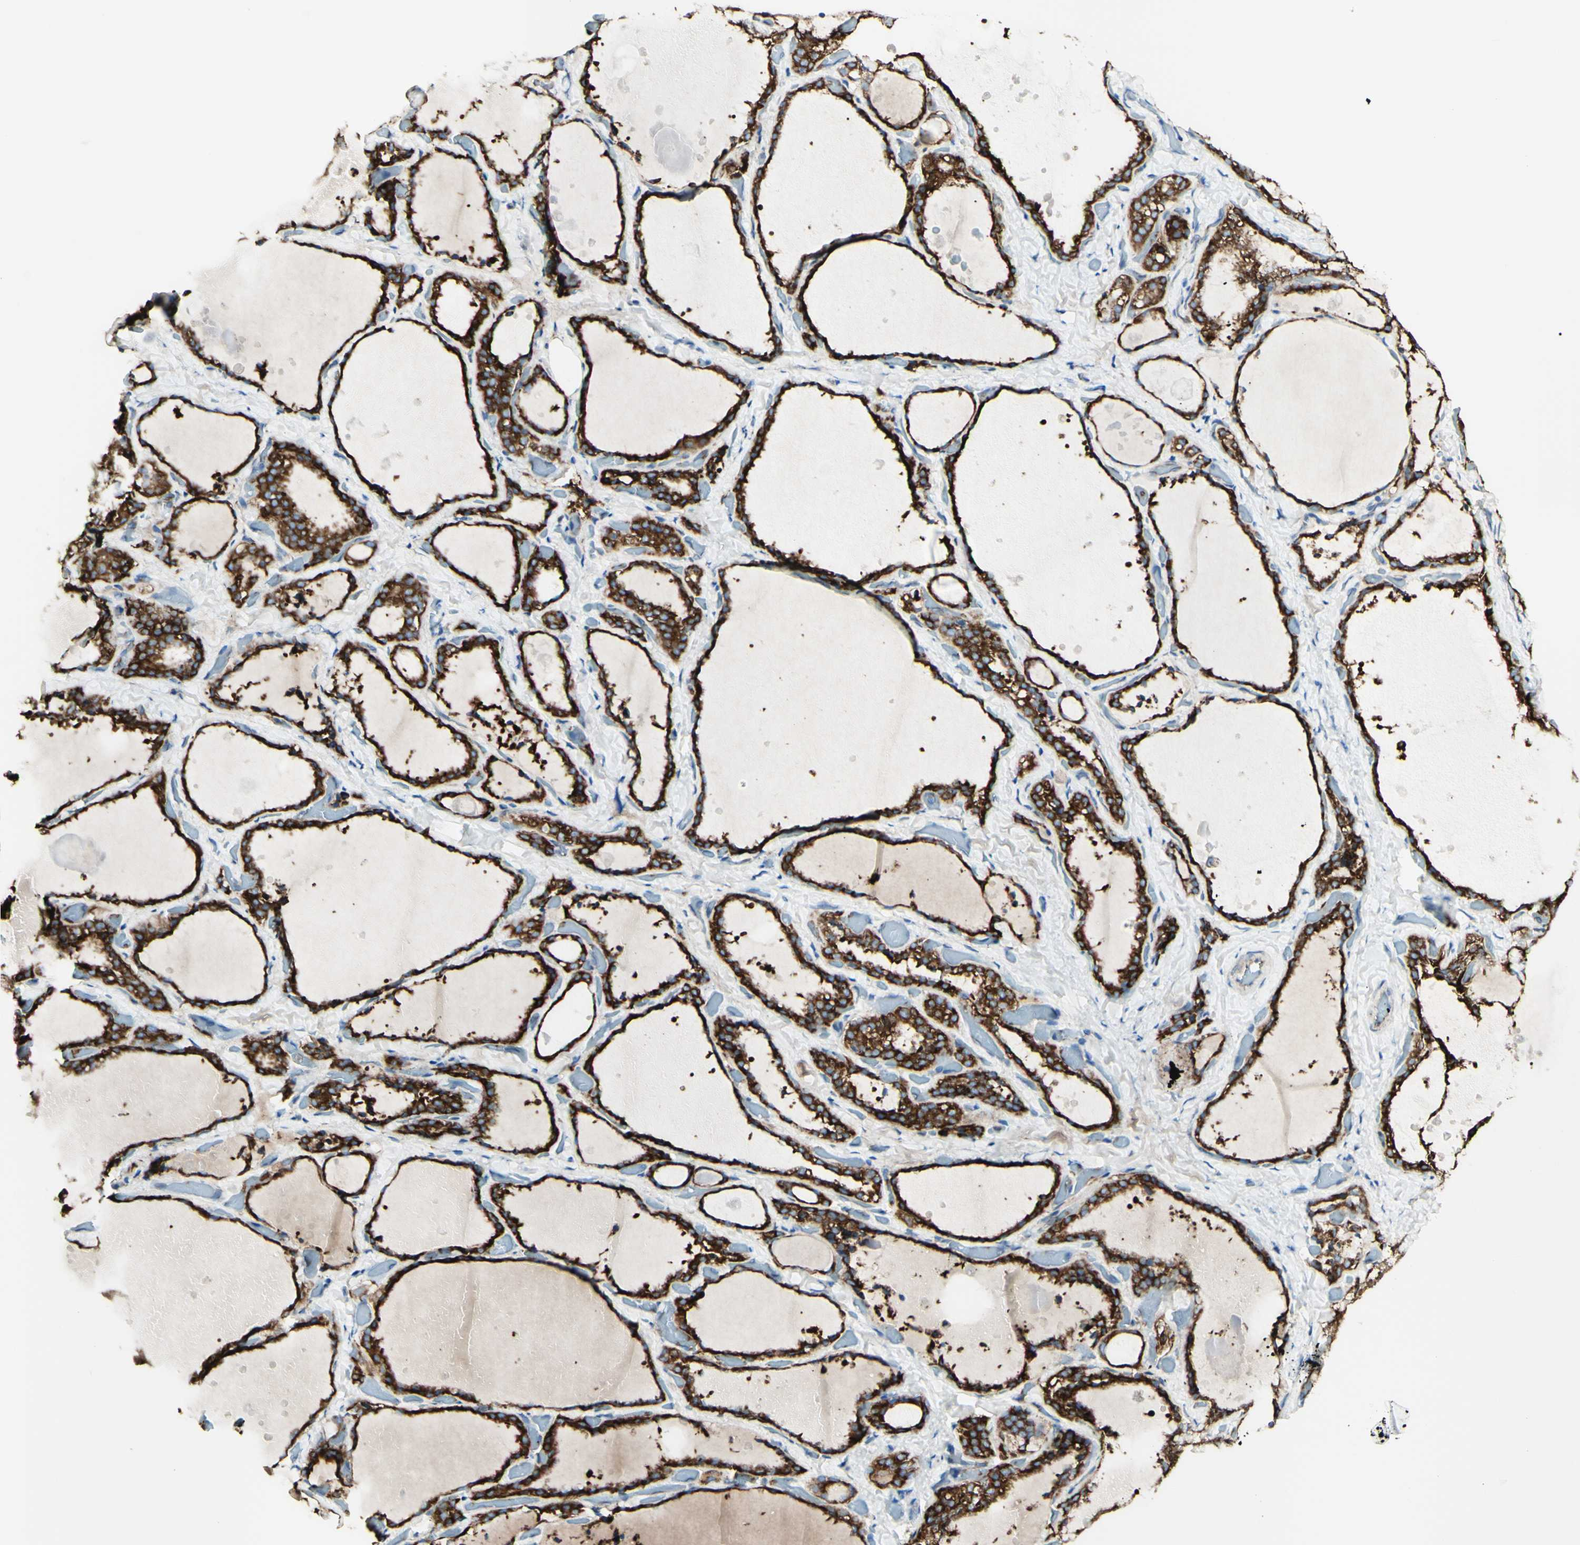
{"staining": {"intensity": "strong", "quantity": ">75%", "location": "cytoplasmic/membranous"}, "tissue": "thyroid gland", "cell_type": "Glandular cells", "image_type": "normal", "snomed": [{"axis": "morphology", "description": "Normal tissue, NOS"}, {"axis": "topography", "description": "Thyroid gland"}], "caption": "DAB (3,3'-diaminobenzidine) immunohistochemical staining of normal human thyroid gland demonstrates strong cytoplasmic/membranous protein expression in about >75% of glandular cells. The staining is performed using DAB (3,3'-diaminobenzidine) brown chromogen to label protein expression. The nuclei are counter-stained blue using hematoxylin.", "gene": "DNAJB11", "patient": {"sex": "female", "age": 44}}